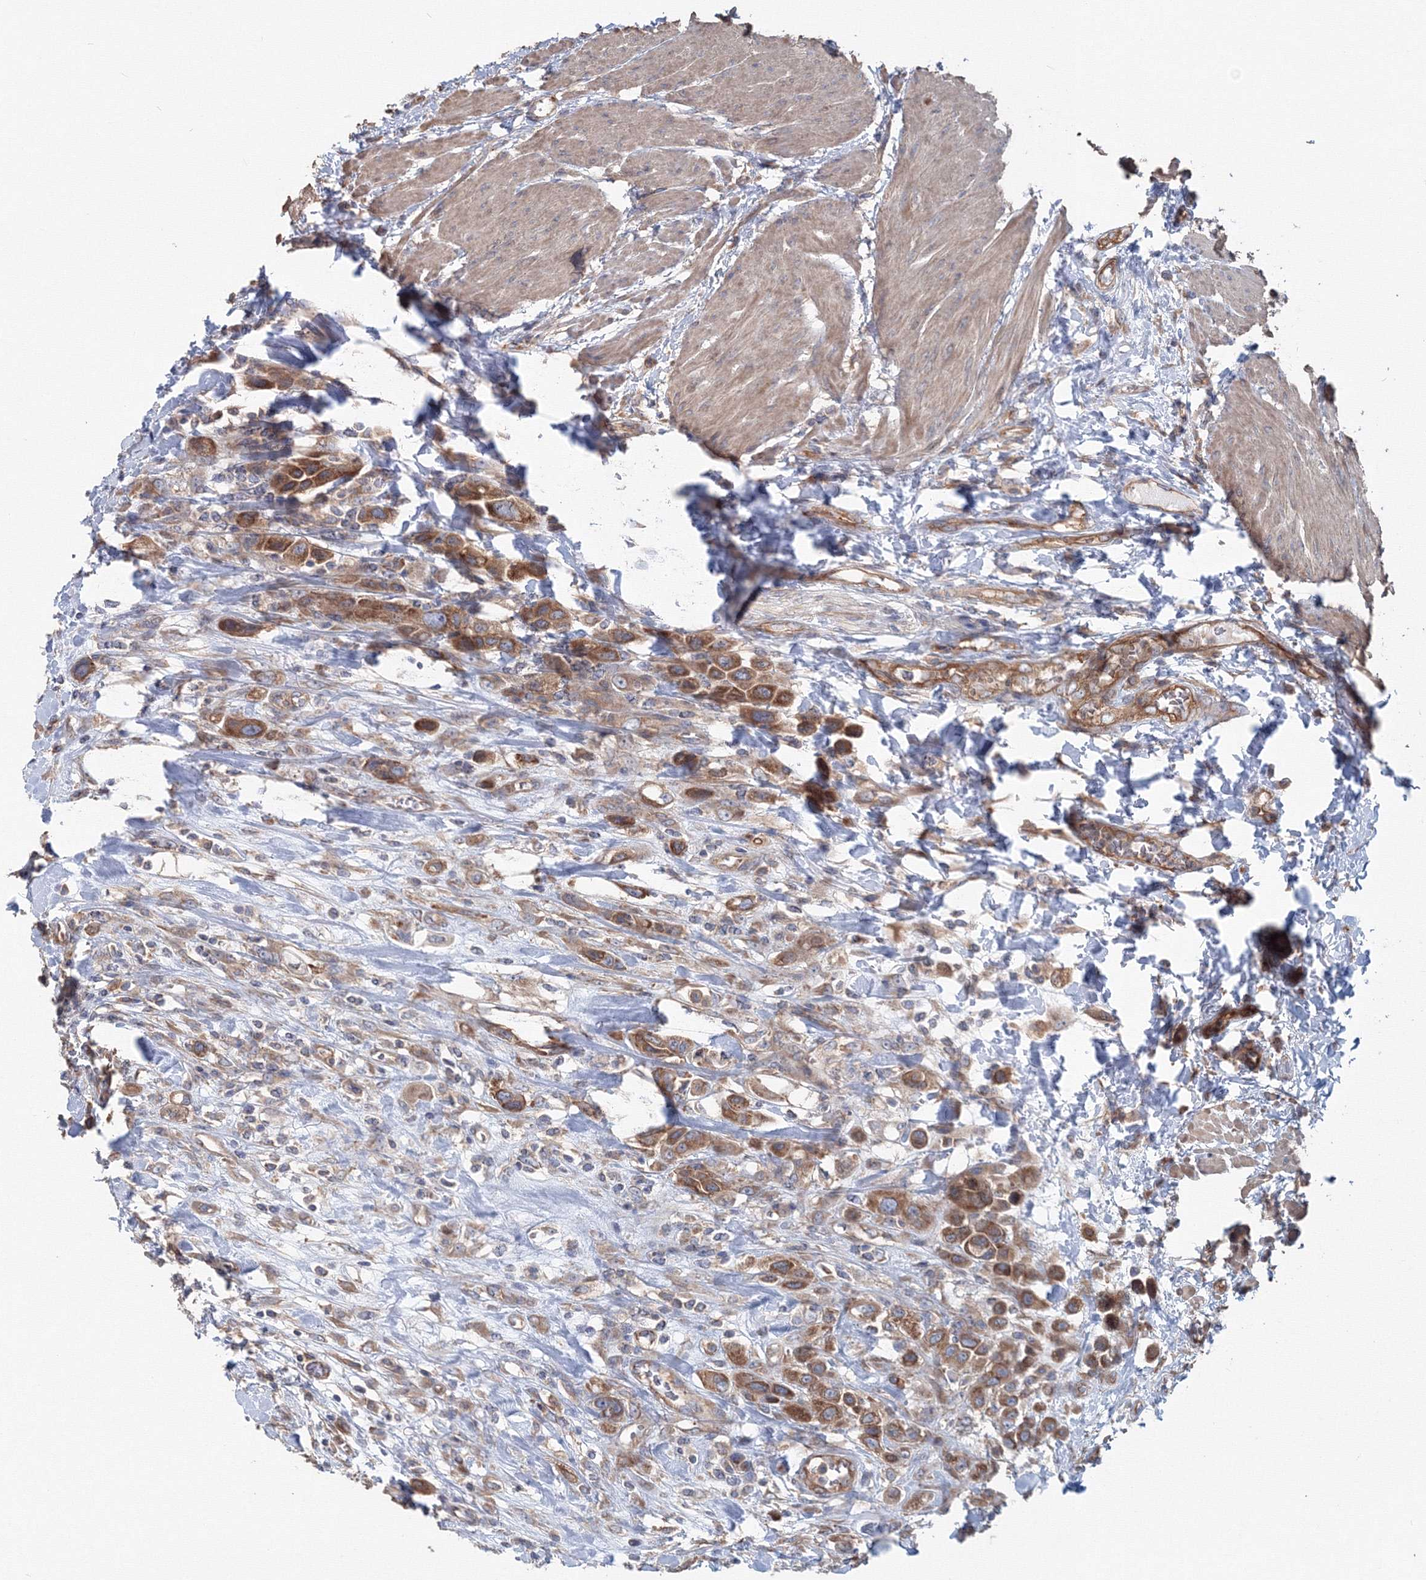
{"staining": {"intensity": "moderate", "quantity": ">75%", "location": "cytoplasmic/membranous"}, "tissue": "urothelial cancer", "cell_type": "Tumor cells", "image_type": "cancer", "snomed": [{"axis": "morphology", "description": "Urothelial carcinoma, High grade"}, {"axis": "topography", "description": "Urinary bladder"}], "caption": "High-power microscopy captured an IHC photomicrograph of high-grade urothelial carcinoma, revealing moderate cytoplasmic/membranous positivity in about >75% of tumor cells.", "gene": "EXOC1", "patient": {"sex": "male", "age": 50}}